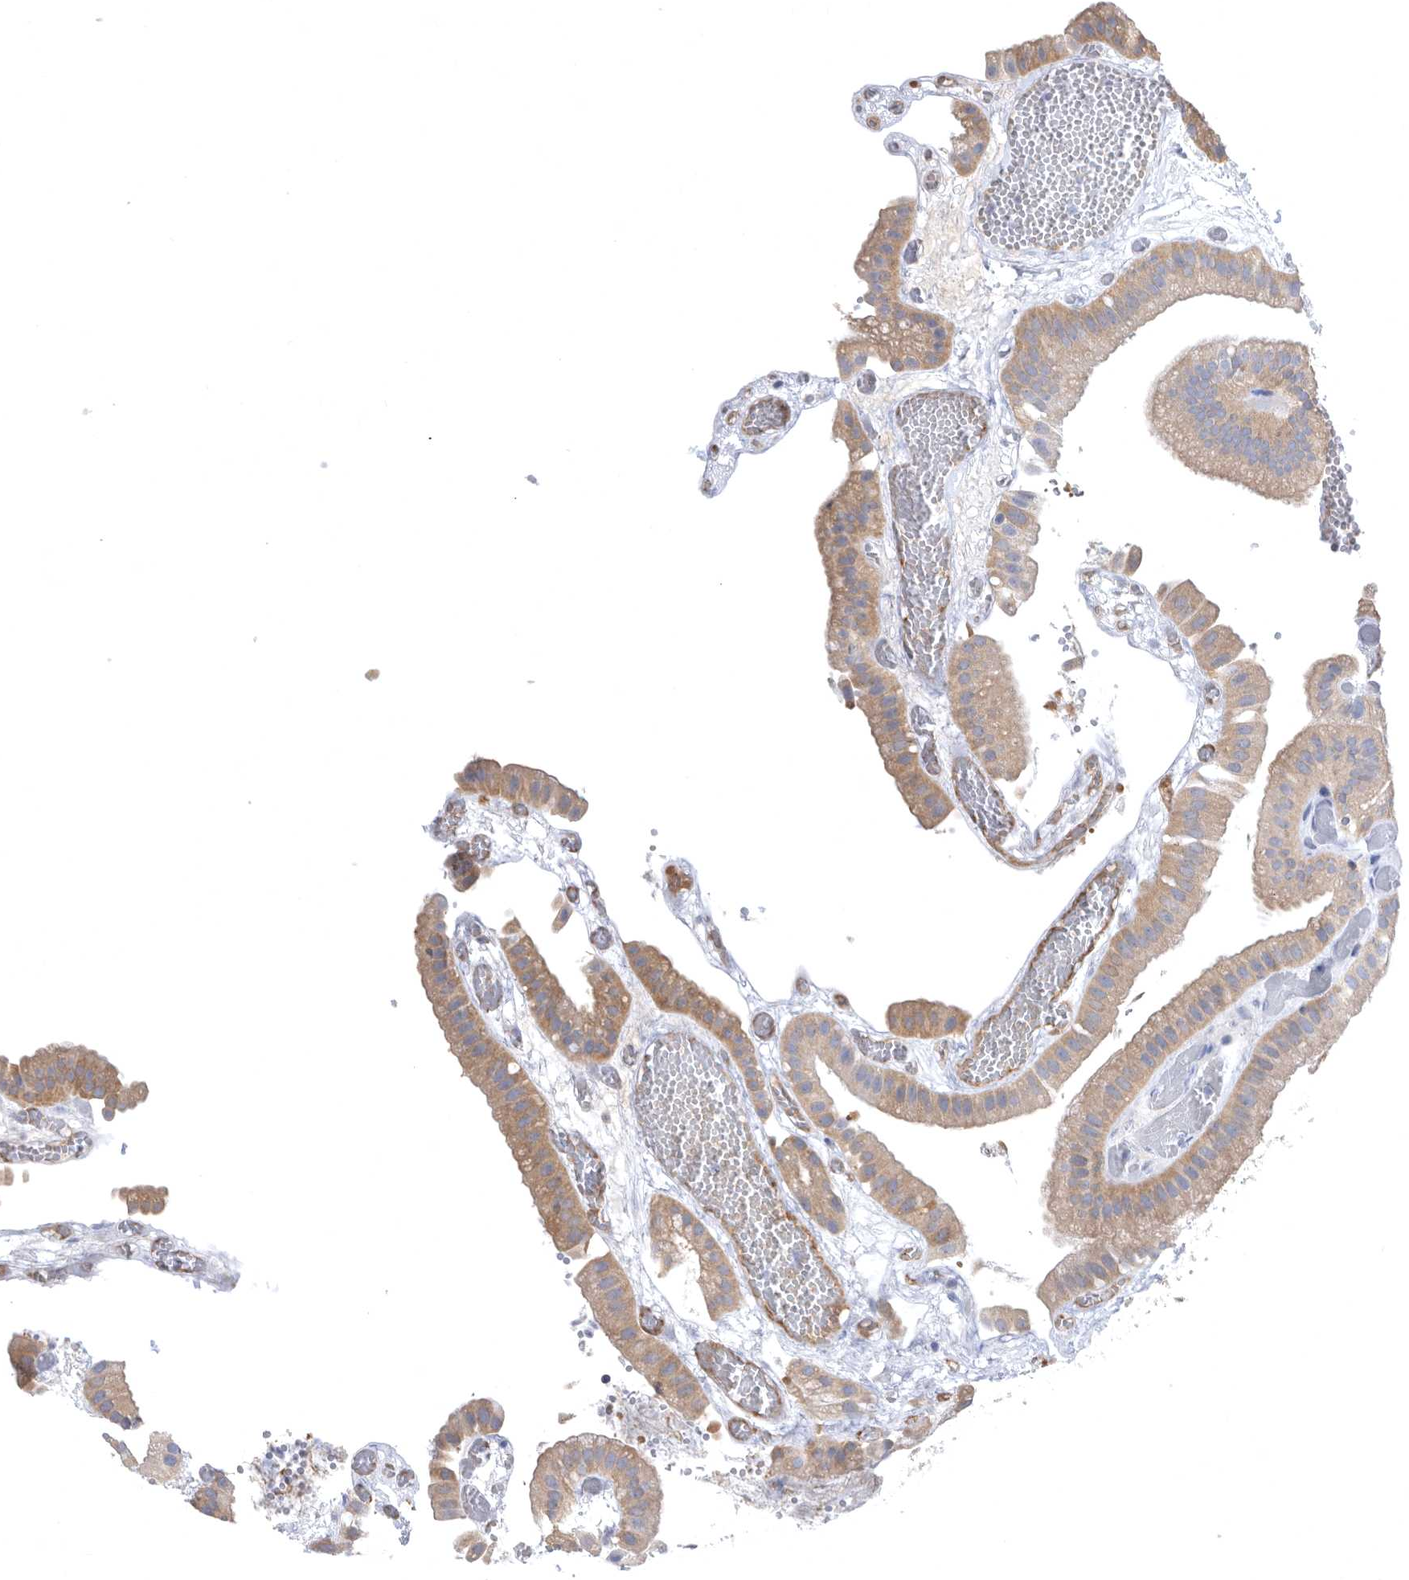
{"staining": {"intensity": "weak", "quantity": "25%-75%", "location": "cytoplasmic/membranous"}, "tissue": "gallbladder", "cell_type": "Glandular cells", "image_type": "normal", "snomed": [{"axis": "morphology", "description": "Normal tissue, NOS"}, {"axis": "topography", "description": "Gallbladder"}], "caption": "The photomicrograph shows immunohistochemical staining of unremarkable gallbladder. There is weak cytoplasmic/membranous expression is identified in about 25%-75% of glandular cells.", "gene": "CCT4", "patient": {"sex": "female", "age": 64}}